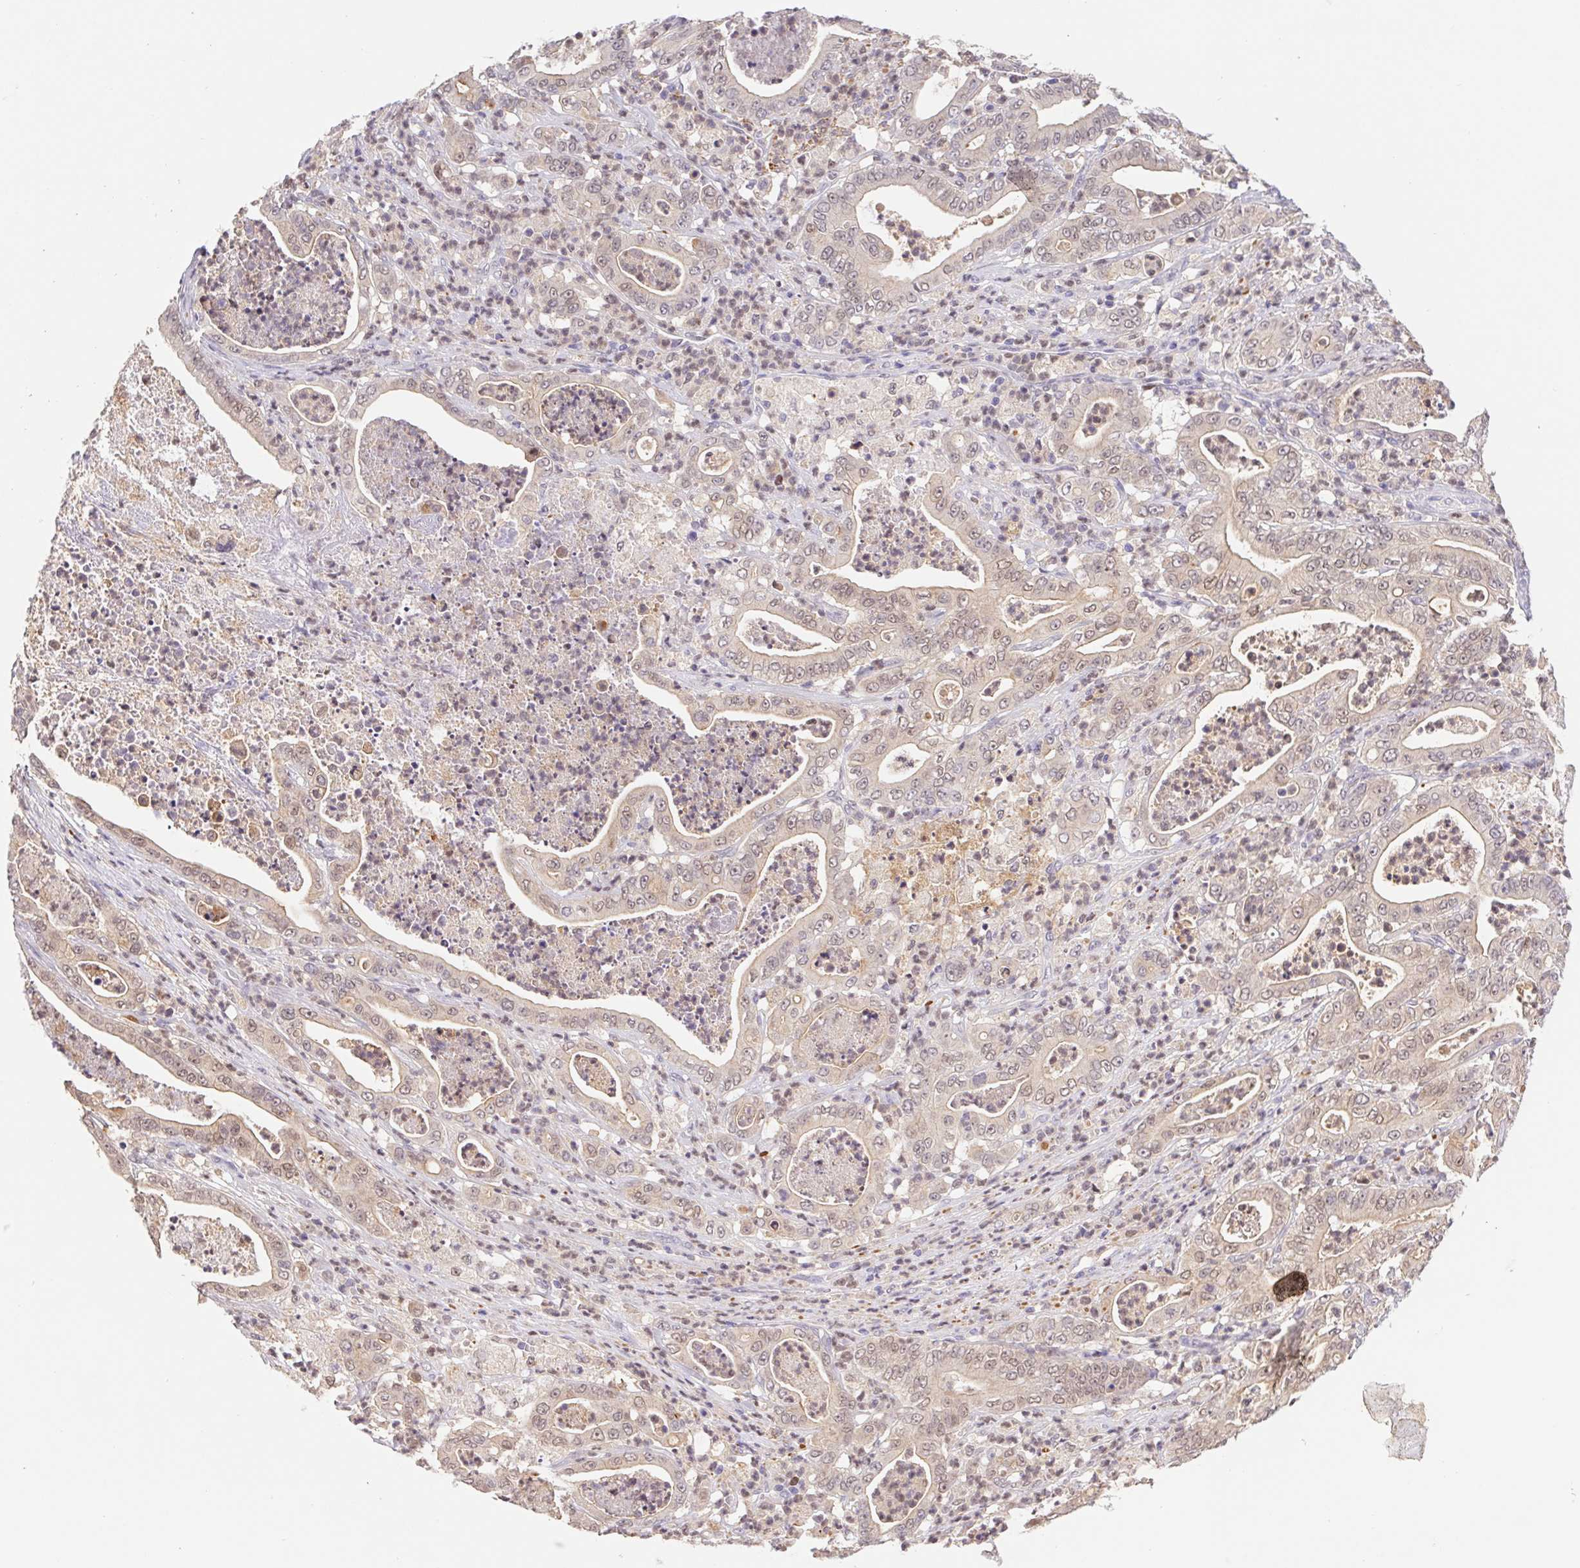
{"staining": {"intensity": "weak", "quantity": "25%-75%", "location": "nuclear"}, "tissue": "pancreatic cancer", "cell_type": "Tumor cells", "image_type": "cancer", "snomed": [{"axis": "morphology", "description": "Adenocarcinoma, NOS"}, {"axis": "topography", "description": "Pancreas"}], "caption": "Pancreatic adenocarcinoma stained for a protein (brown) demonstrates weak nuclear positive staining in about 25%-75% of tumor cells.", "gene": "L3MBTL4", "patient": {"sex": "male", "age": 71}}